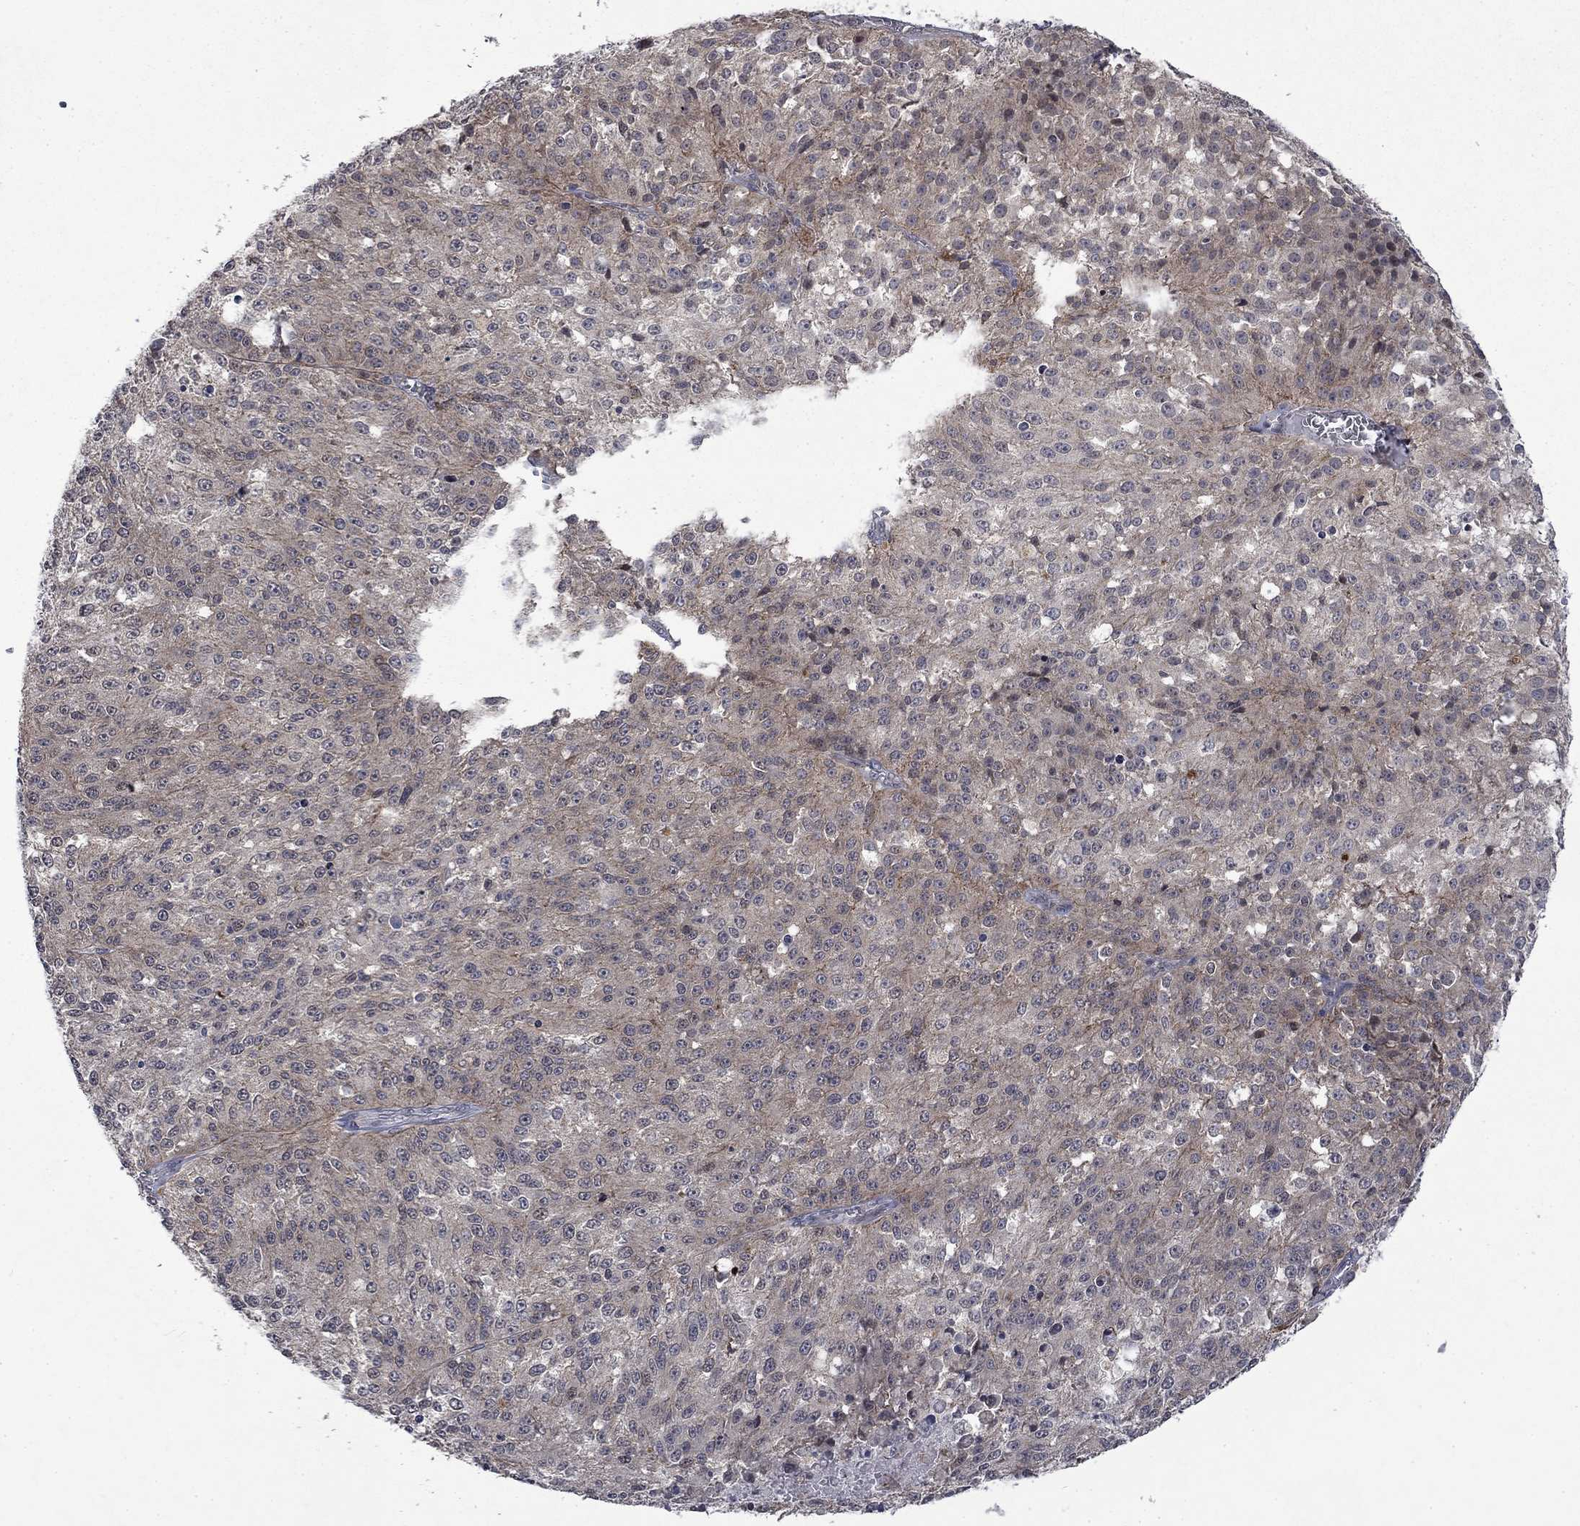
{"staining": {"intensity": "negative", "quantity": "none", "location": "none"}, "tissue": "melanoma", "cell_type": "Tumor cells", "image_type": "cancer", "snomed": [{"axis": "morphology", "description": "Malignant melanoma, Metastatic site"}, {"axis": "topography", "description": "Lymph node"}], "caption": "High power microscopy micrograph of an immunohistochemistry (IHC) photomicrograph of malignant melanoma (metastatic site), revealing no significant staining in tumor cells. (DAB immunohistochemistry (IHC) with hematoxylin counter stain).", "gene": "PPP1R9A", "patient": {"sex": "female", "age": 64}}